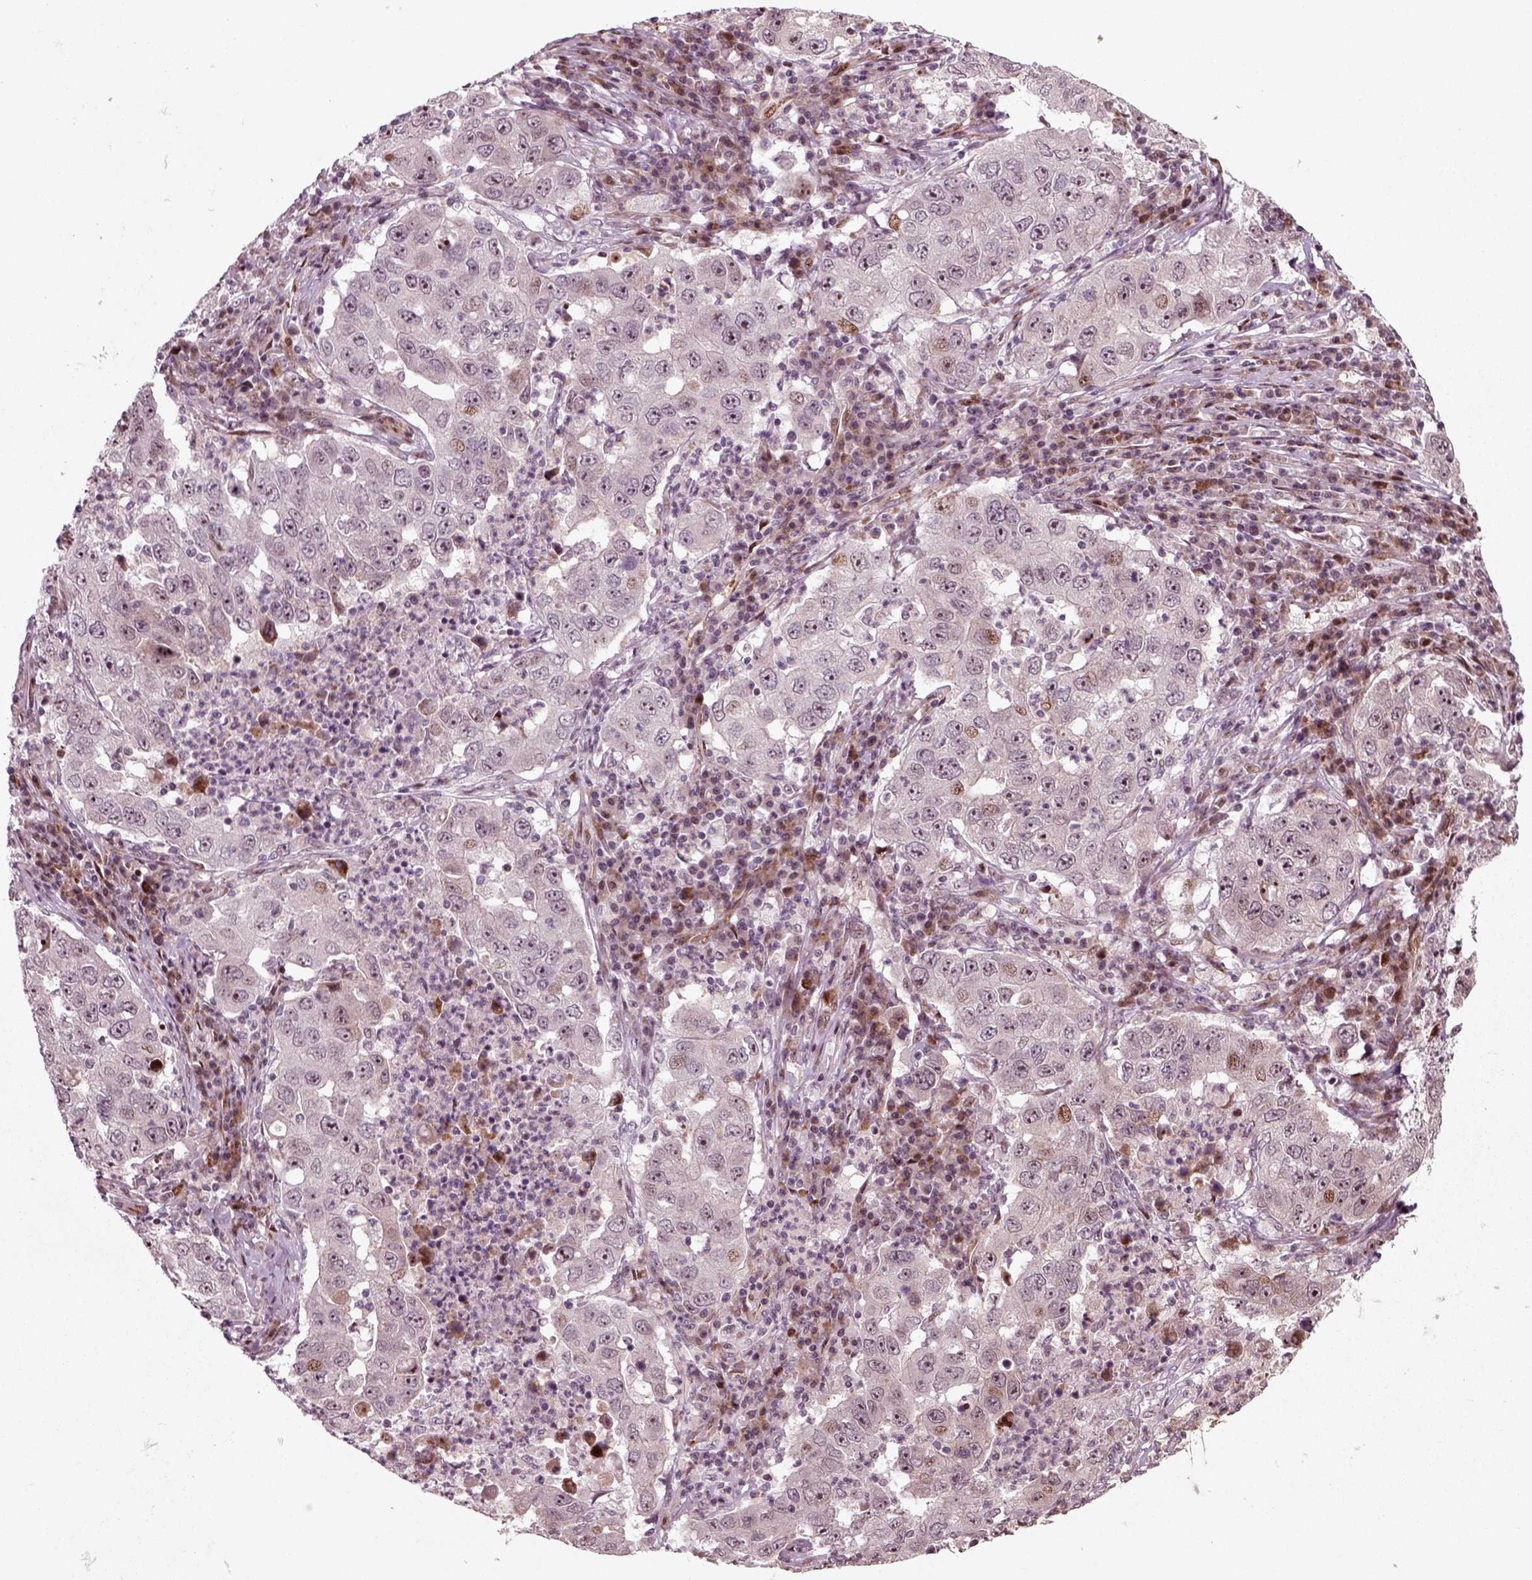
{"staining": {"intensity": "weak", "quantity": "<25%", "location": "nuclear"}, "tissue": "lung cancer", "cell_type": "Tumor cells", "image_type": "cancer", "snomed": [{"axis": "morphology", "description": "Adenocarcinoma, NOS"}, {"axis": "topography", "description": "Lung"}], "caption": "High power microscopy histopathology image of an IHC image of lung cancer, revealing no significant expression in tumor cells.", "gene": "CDC14A", "patient": {"sex": "male", "age": 73}}